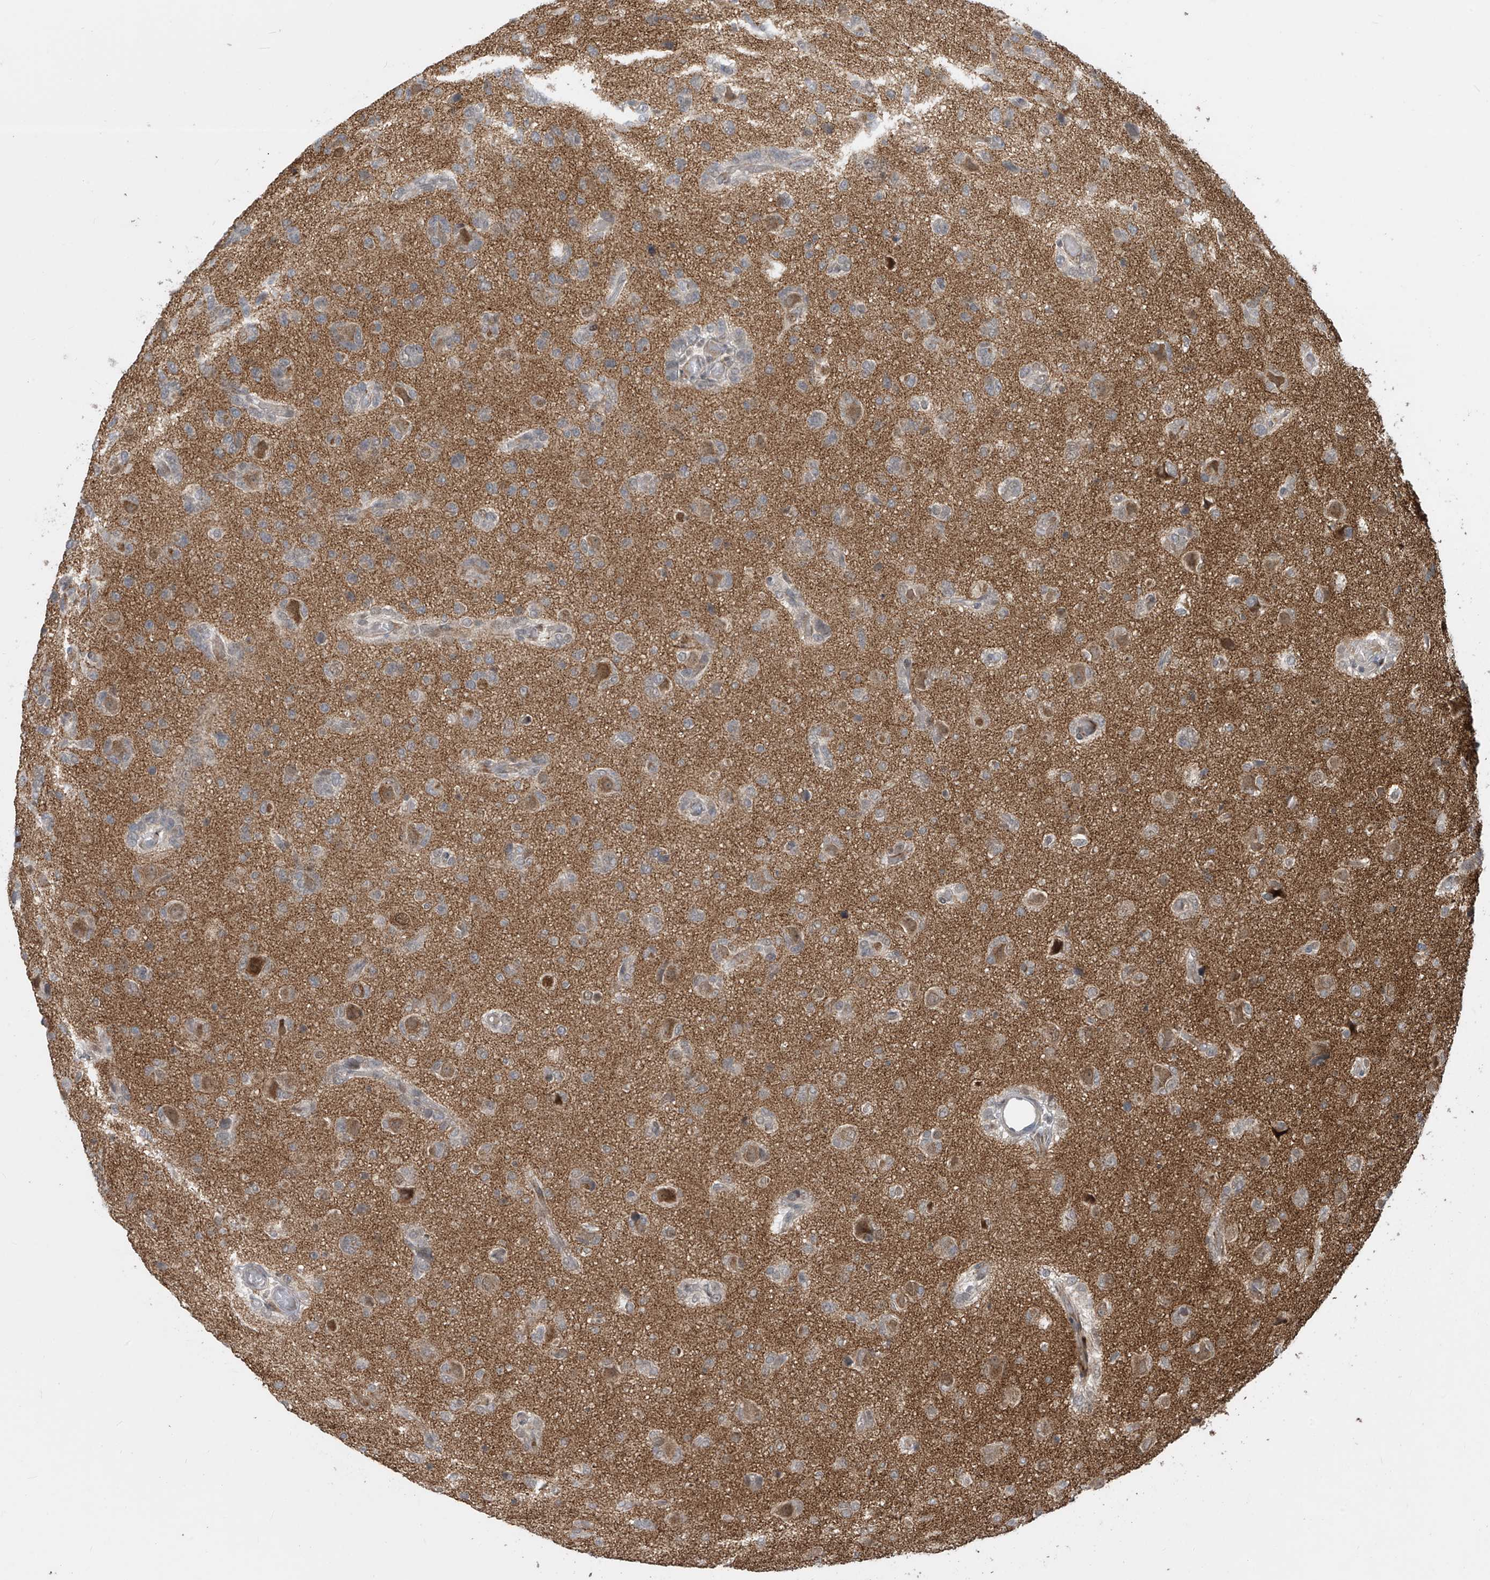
{"staining": {"intensity": "weak", "quantity": "<25%", "location": "cytoplasmic/membranous"}, "tissue": "glioma", "cell_type": "Tumor cells", "image_type": "cancer", "snomed": [{"axis": "morphology", "description": "Glioma, malignant, High grade"}, {"axis": "topography", "description": "Brain"}], "caption": "Tumor cells are negative for brown protein staining in glioma.", "gene": "LAGE3", "patient": {"sex": "female", "age": 59}}